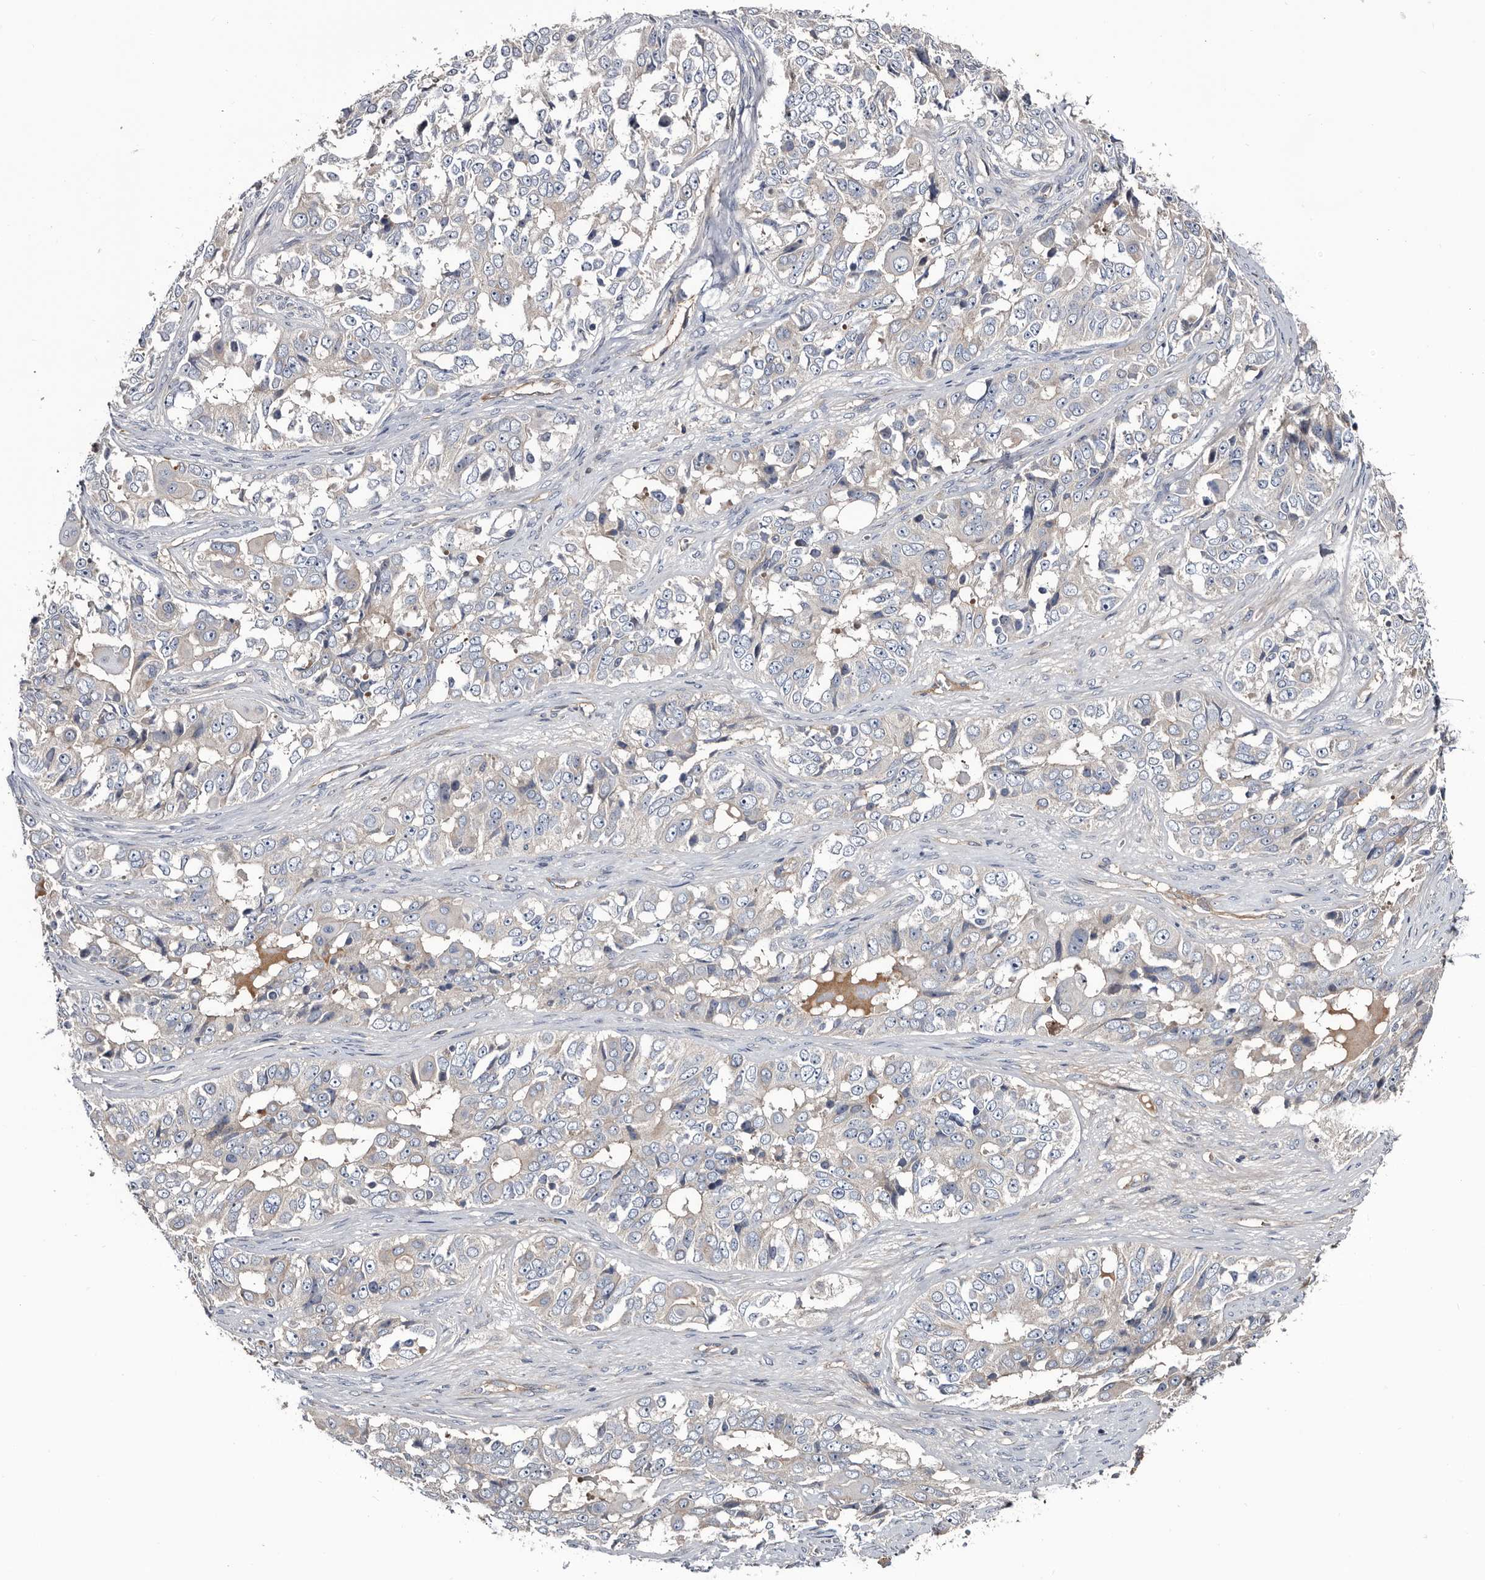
{"staining": {"intensity": "negative", "quantity": "none", "location": "none"}, "tissue": "ovarian cancer", "cell_type": "Tumor cells", "image_type": "cancer", "snomed": [{"axis": "morphology", "description": "Carcinoma, endometroid"}, {"axis": "topography", "description": "Ovary"}], "caption": "High magnification brightfield microscopy of ovarian cancer stained with DAB (brown) and counterstained with hematoxylin (blue): tumor cells show no significant expression.", "gene": "TSPAN17", "patient": {"sex": "female", "age": 51}}